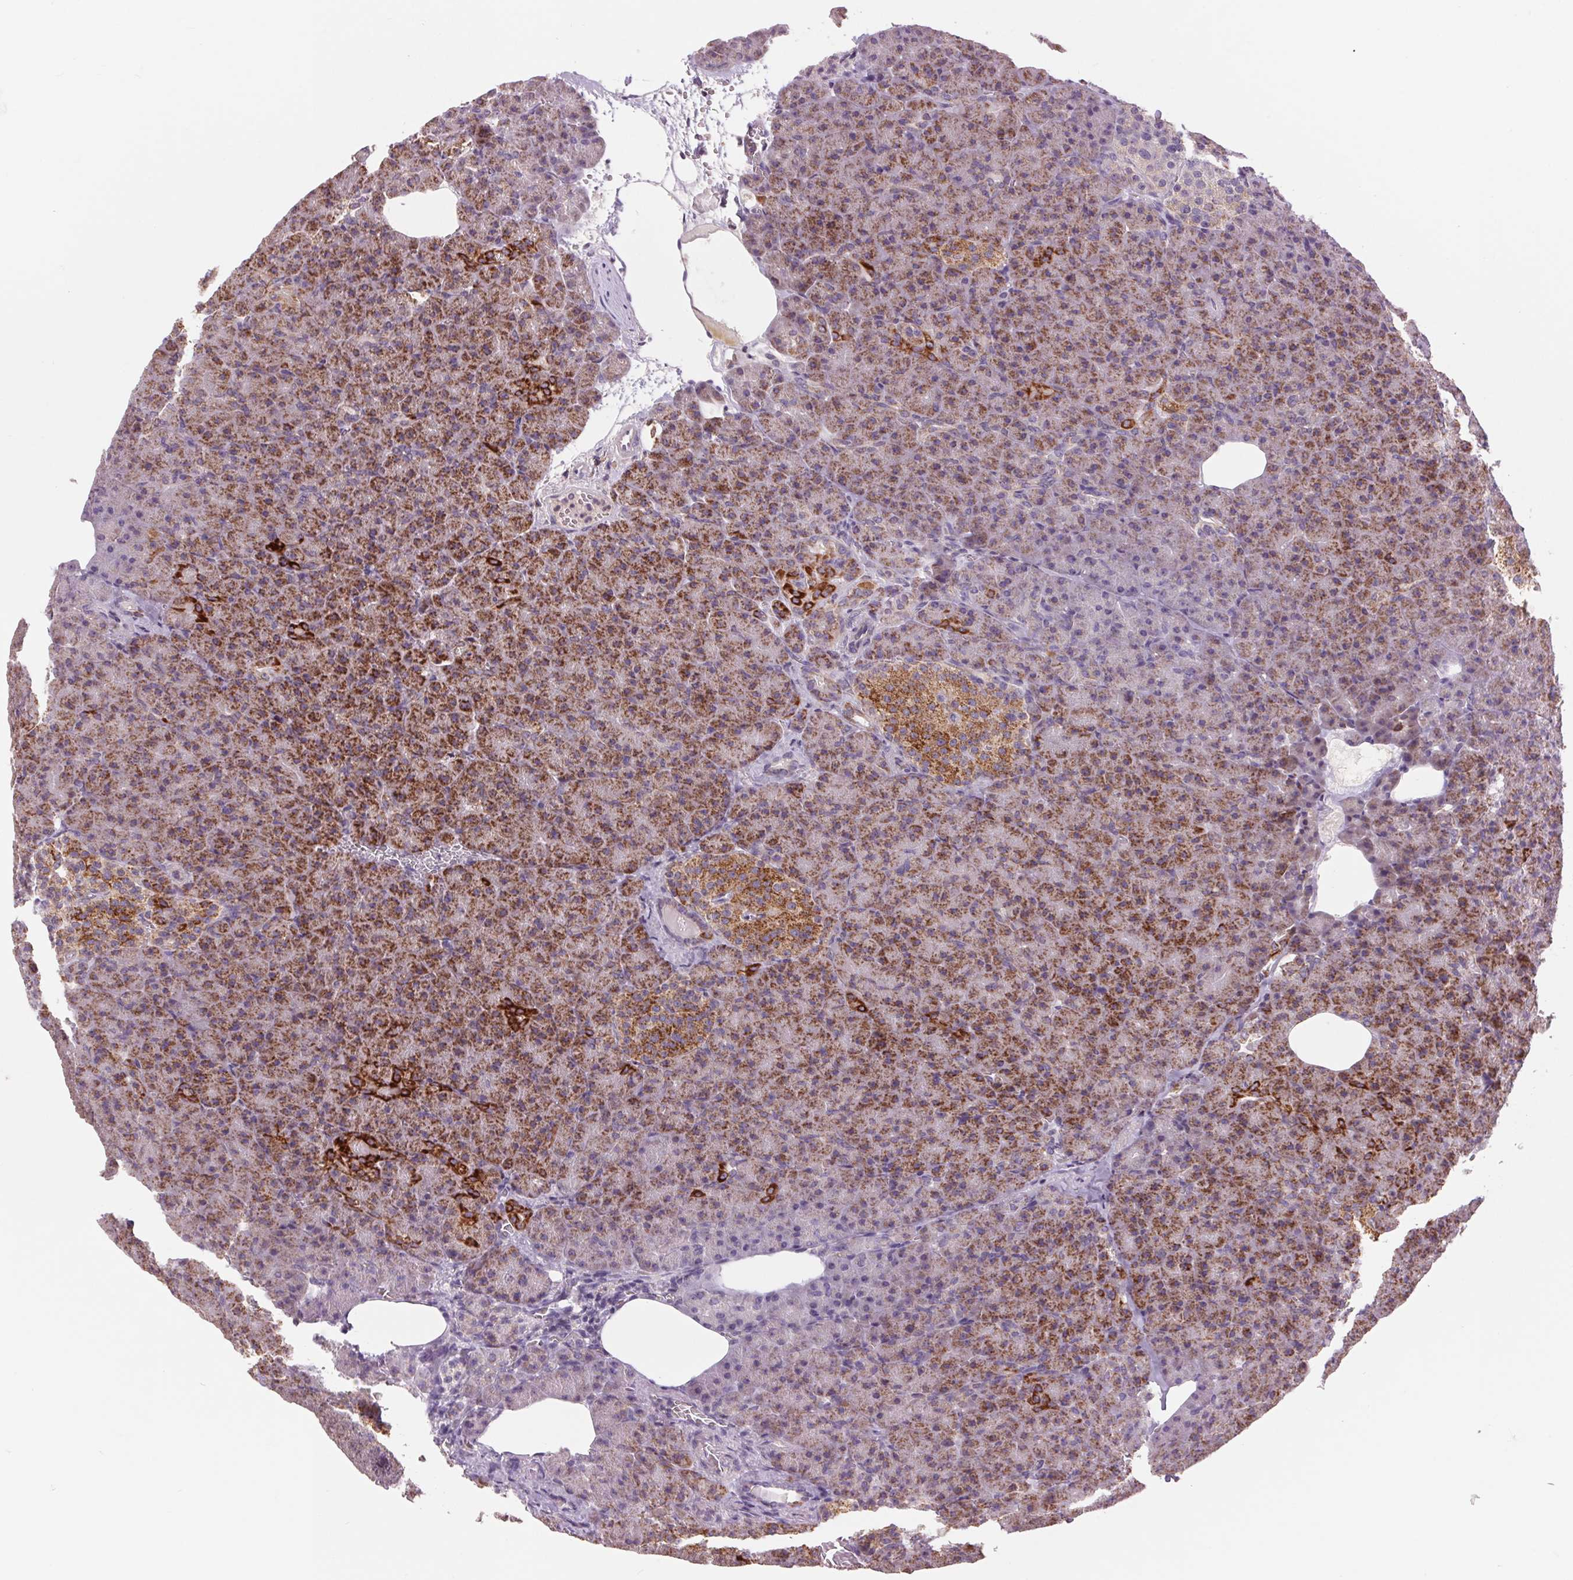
{"staining": {"intensity": "strong", "quantity": ">75%", "location": "cytoplasmic/membranous"}, "tissue": "pancreas", "cell_type": "Exocrine glandular cells", "image_type": "normal", "snomed": [{"axis": "morphology", "description": "Normal tissue, NOS"}, {"axis": "topography", "description": "Pancreas"}], "caption": "A micrograph showing strong cytoplasmic/membranous positivity in about >75% of exocrine glandular cells in benign pancreas, as visualized by brown immunohistochemical staining.", "gene": "COX6A1", "patient": {"sex": "female", "age": 74}}